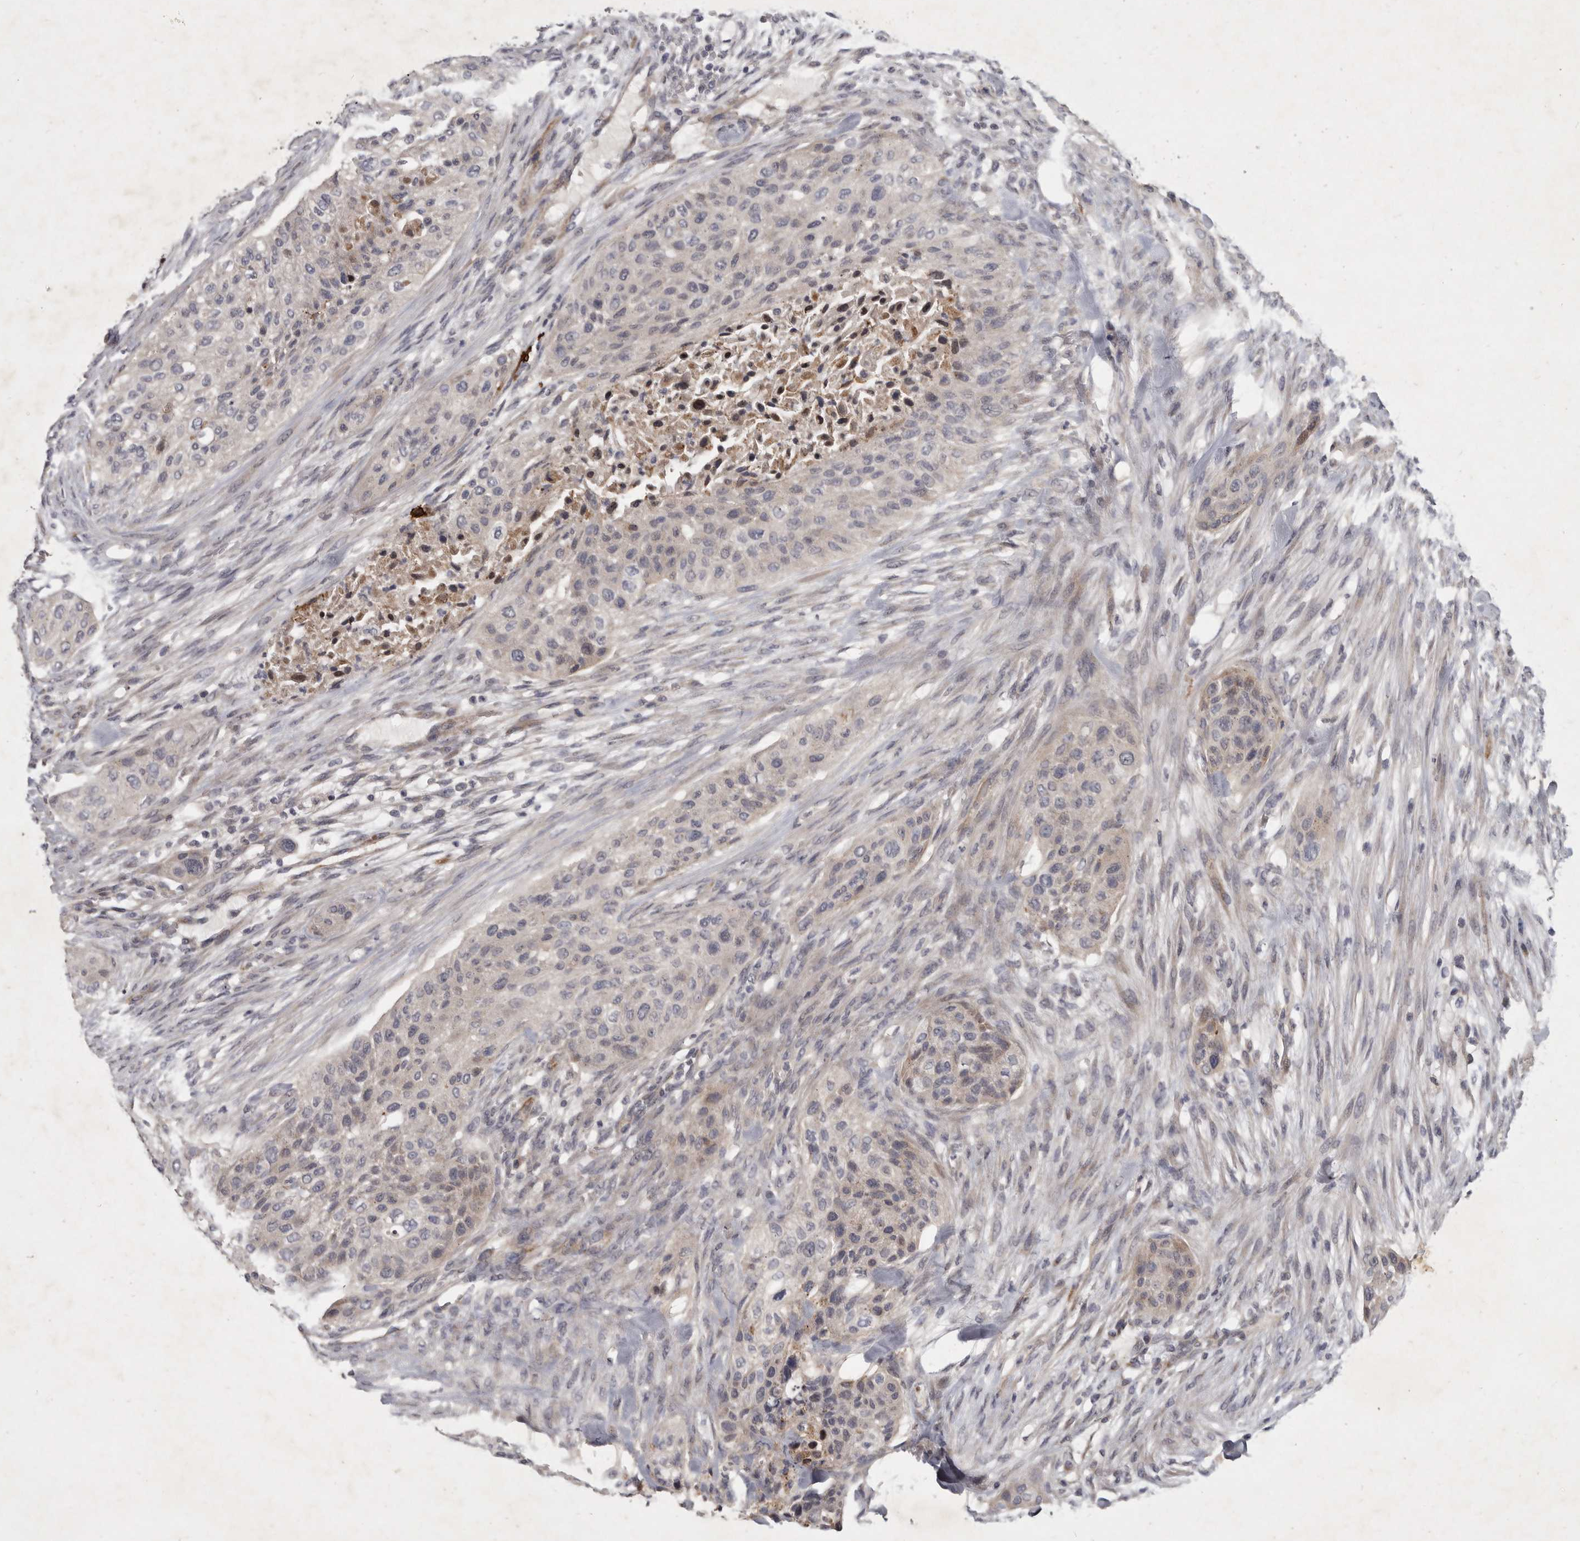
{"staining": {"intensity": "weak", "quantity": "25%-75%", "location": "cytoplasmic/membranous"}, "tissue": "urothelial cancer", "cell_type": "Tumor cells", "image_type": "cancer", "snomed": [{"axis": "morphology", "description": "Urothelial carcinoma, High grade"}, {"axis": "topography", "description": "Urinary bladder"}], "caption": "Brown immunohistochemical staining in urothelial carcinoma (high-grade) reveals weak cytoplasmic/membranous staining in about 25%-75% of tumor cells.", "gene": "SLC22A1", "patient": {"sex": "male", "age": 35}}